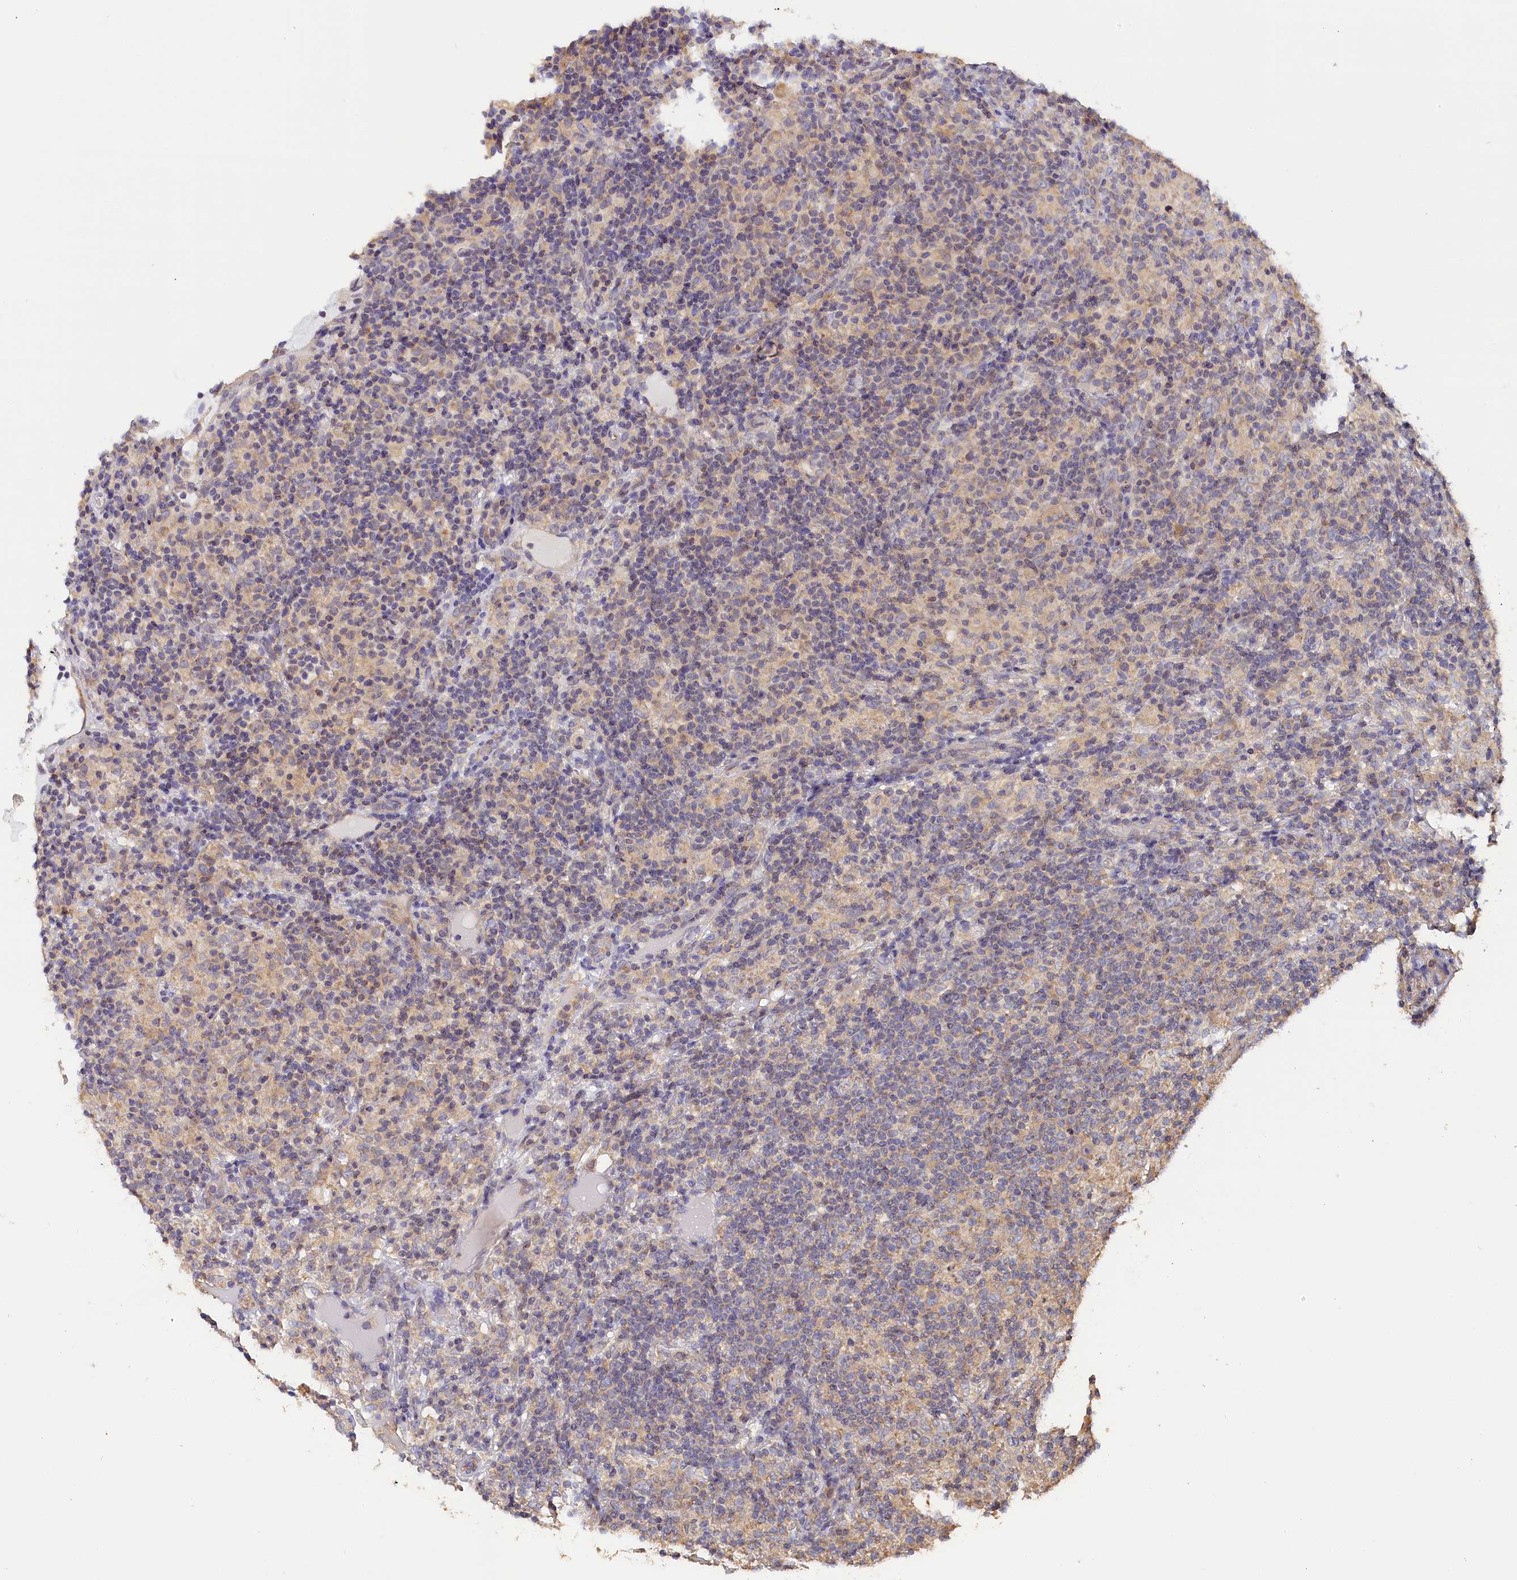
{"staining": {"intensity": "negative", "quantity": "none", "location": "none"}, "tissue": "lymphoma", "cell_type": "Tumor cells", "image_type": "cancer", "snomed": [{"axis": "morphology", "description": "Hodgkin's disease, NOS"}, {"axis": "topography", "description": "Lymph node"}], "caption": "A high-resolution photomicrograph shows immunohistochemistry staining of lymphoma, which displays no significant positivity in tumor cells.", "gene": "KATNB1", "patient": {"sex": "male", "age": 70}}